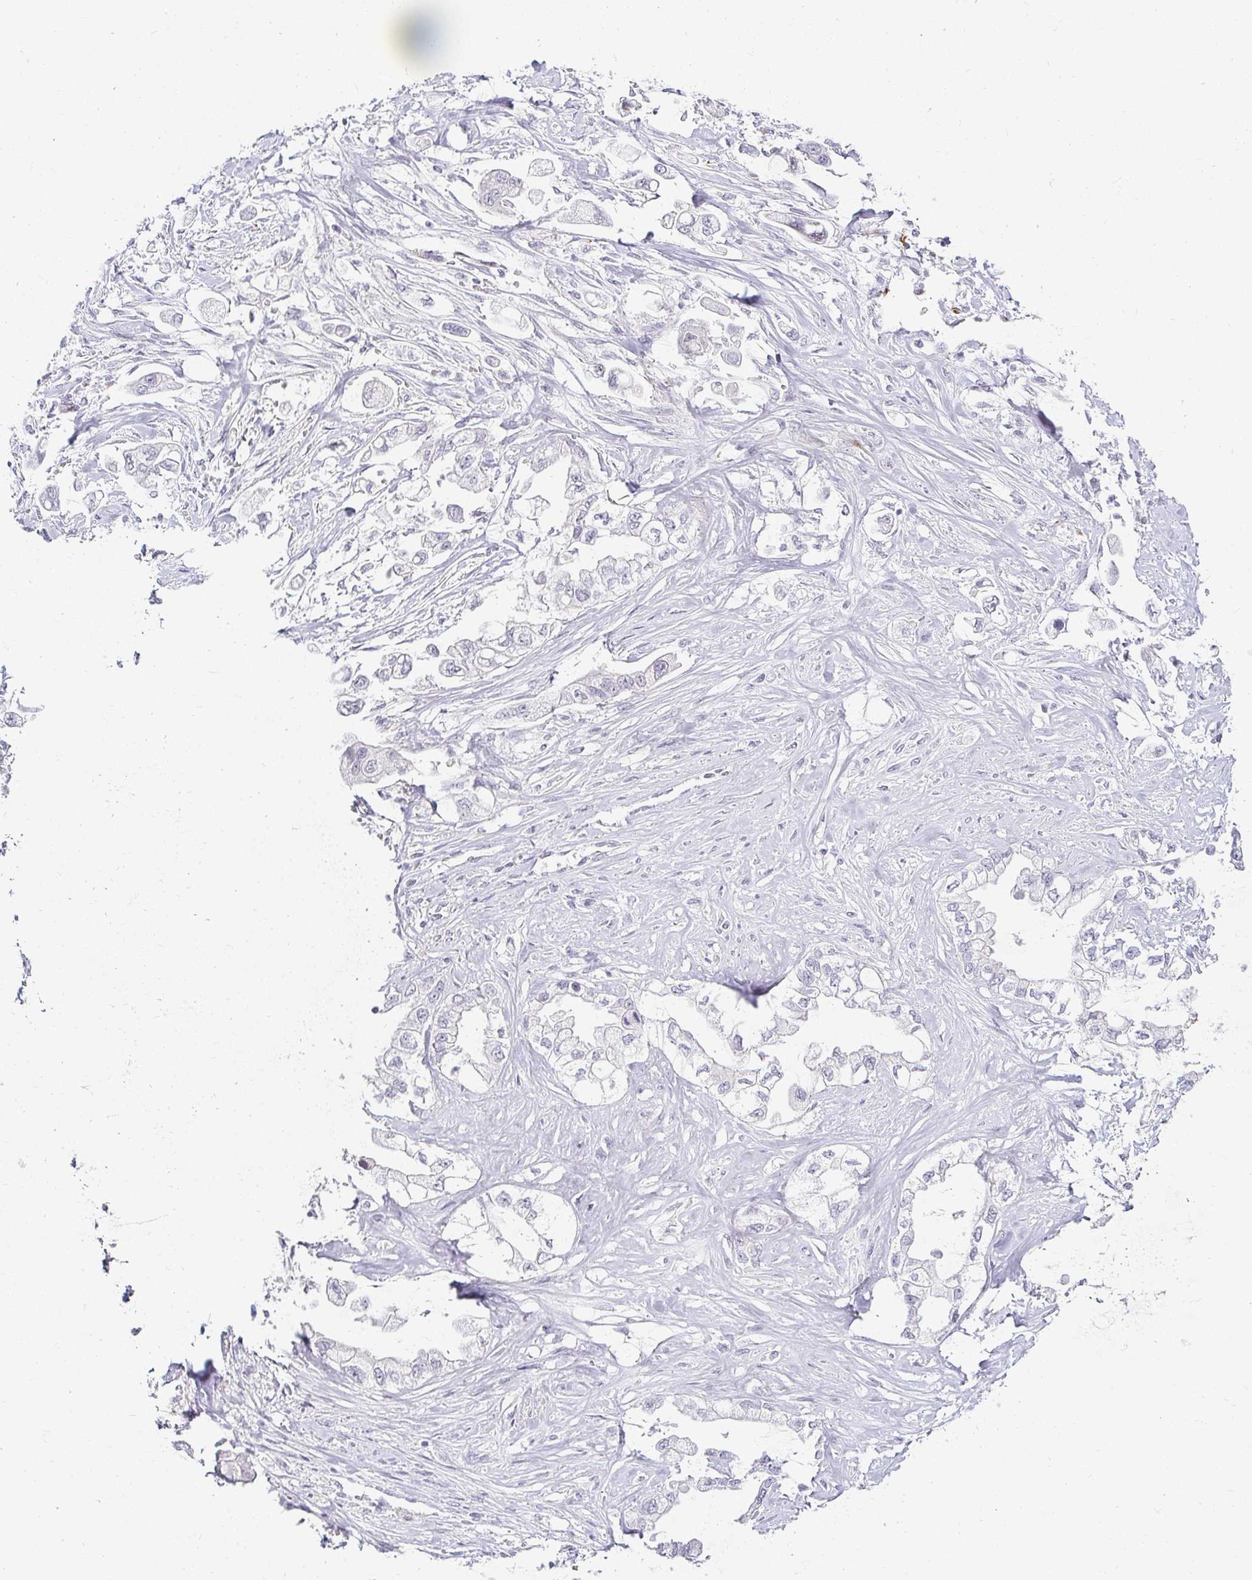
{"staining": {"intensity": "negative", "quantity": "none", "location": "none"}, "tissue": "stomach cancer", "cell_type": "Tumor cells", "image_type": "cancer", "snomed": [{"axis": "morphology", "description": "Adenocarcinoma, NOS"}, {"axis": "topography", "description": "Stomach"}], "caption": "Immunohistochemistry (IHC) histopathology image of neoplastic tissue: human adenocarcinoma (stomach) stained with DAB displays no significant protein positivity in tumor cells.", "gene": "ACAN", "patient": {"sex": "male", "age": 62}}